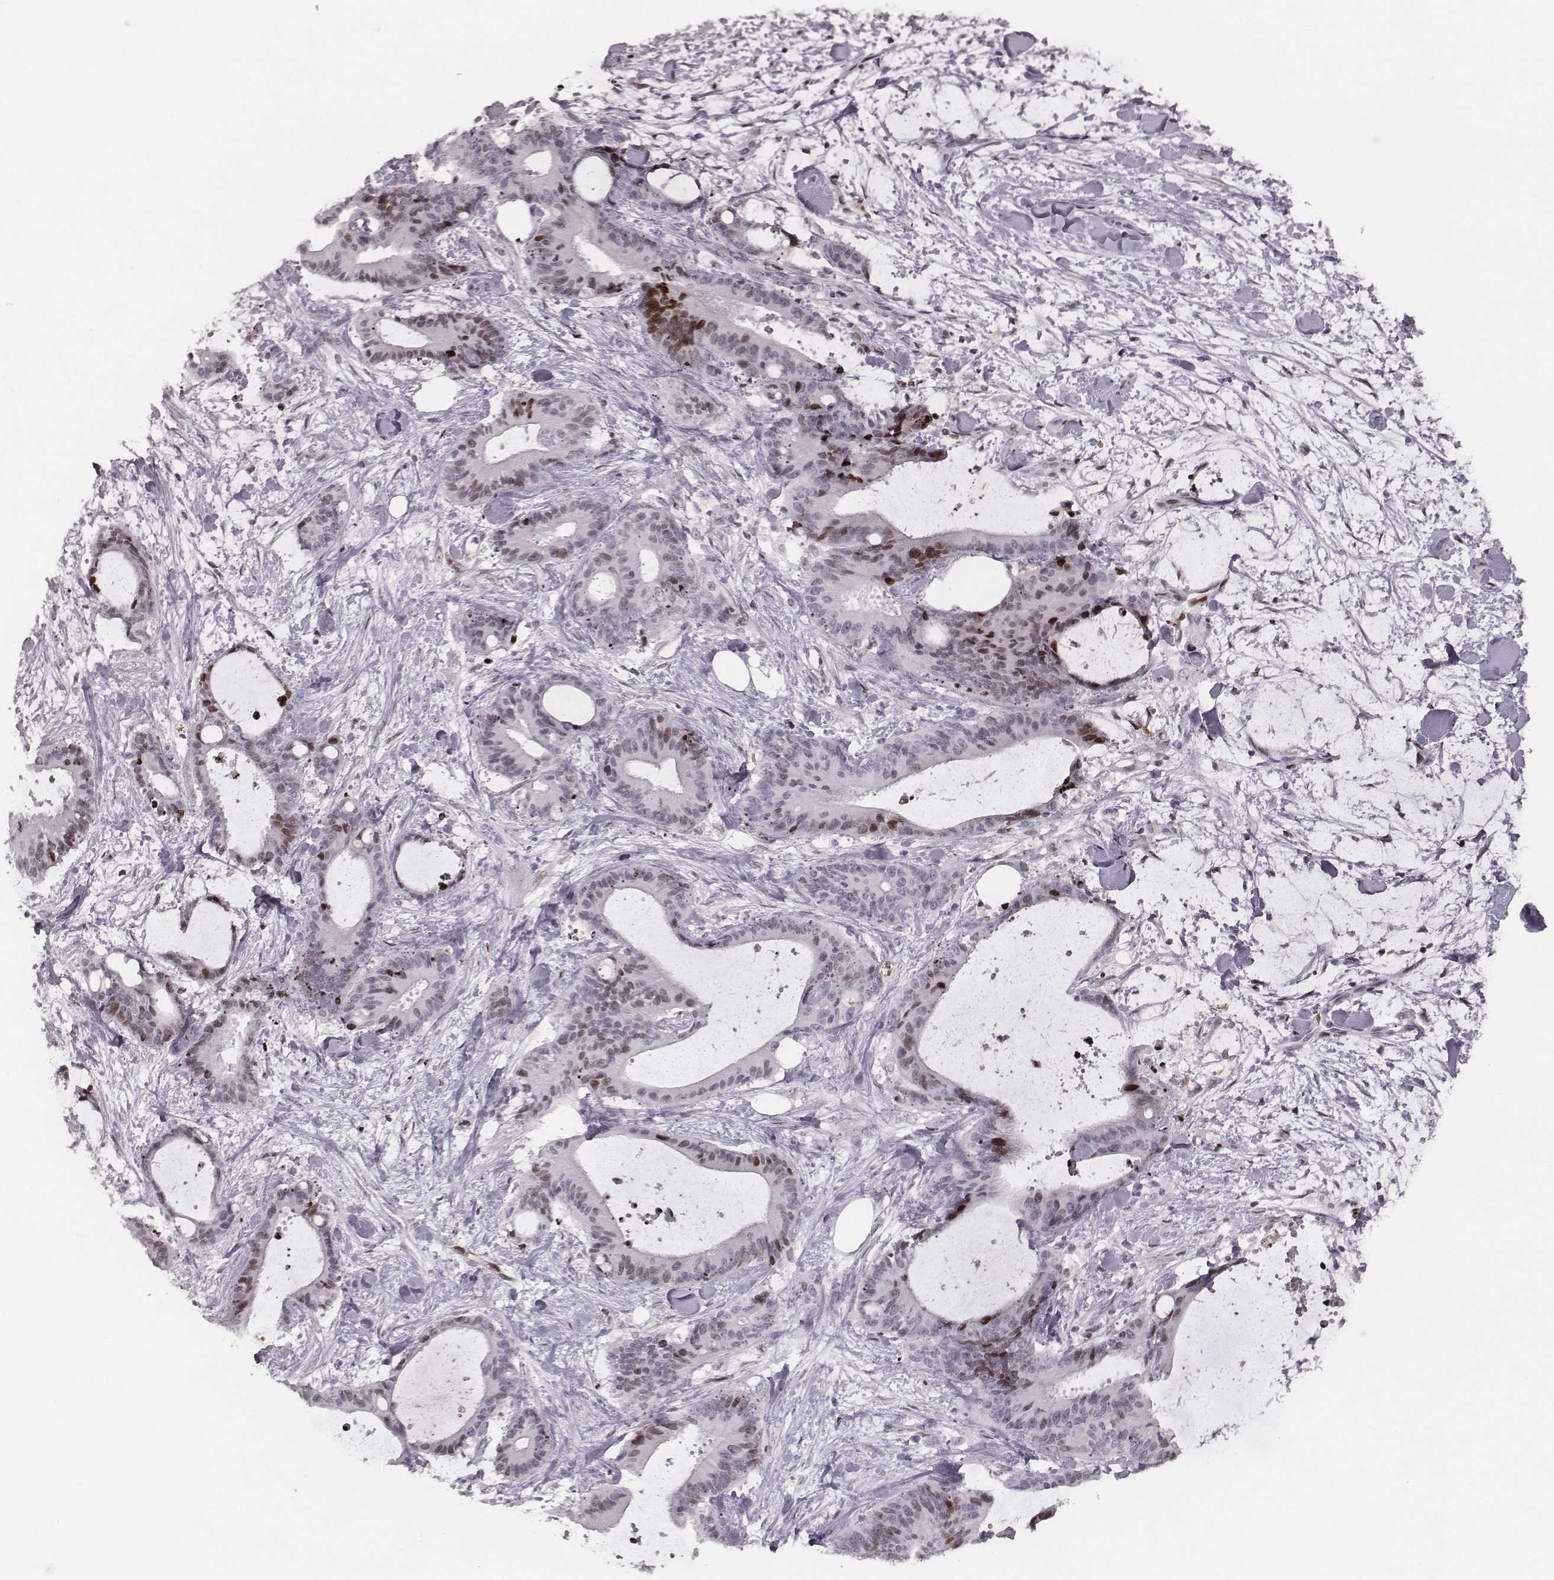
{"staining": {"intensity": "moderate", "quantity": "<25%", "location": "nuclear"}, "tissue": "liver cancer", "cell_type": "Tumor cells", "image_type": "cancer", "snomed": [{"axis": "morphology", "description": "Cholangiocarcinoma"}, {"axis": "topography", "description": "Liver"}], "caption": "There is low levels of moderate nuclear expression in tumor cells of liver cancer, as demonstrated by immunohistochemical staining (brown color).", "gene": "NDC1", "patient": {"sex": "female", "age": 73}}